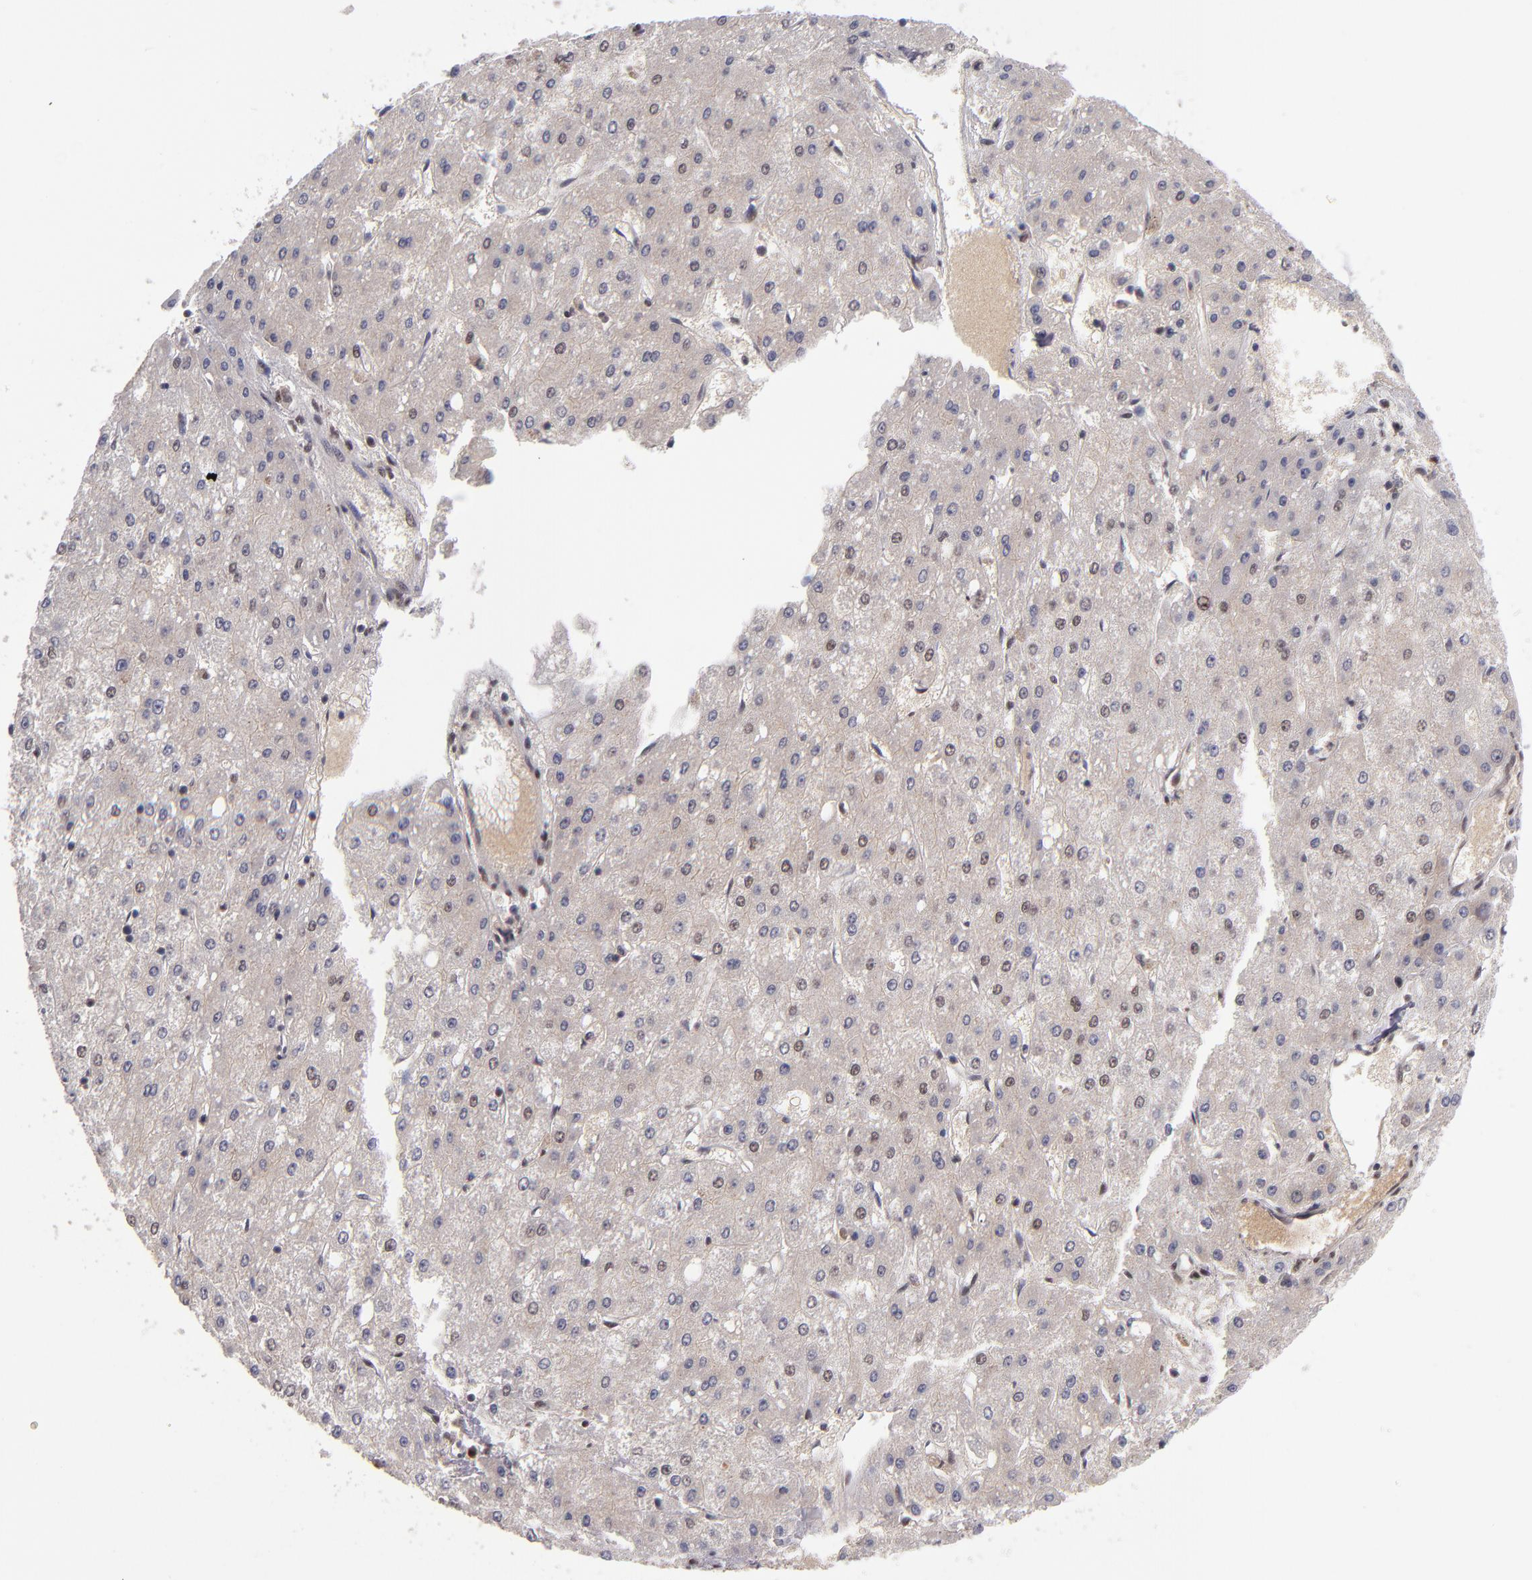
{"staining": {"intensity": "weak", "quantity": "25%-75%", "location": "cytoplasmic/membranous,nuclear"}, "tissue": "liver cancer", "cell_type": "Tumor cells", "image_type": "cancer", "snomed": [{"axis": "morphology", "description": "Carcinoma, Hepatocellular, NOS"}, {"axis": "topography", "description": "Liver"}], "caption": "Protein analysis of liver cancer (hepatocellular carcinoma) tissue demonstrates weak cytoplasmic/membranous and nuclear expression in about 25%-75% of tumor cells. The protein of interest is stained brown, and the nuclei are stained in blue (DAB (3,3'-diaminobenzidine) IHC with brightfield microscopy, high magnification).", "gene": "EP300", "patient": {"sex": "female", "age": 52}}